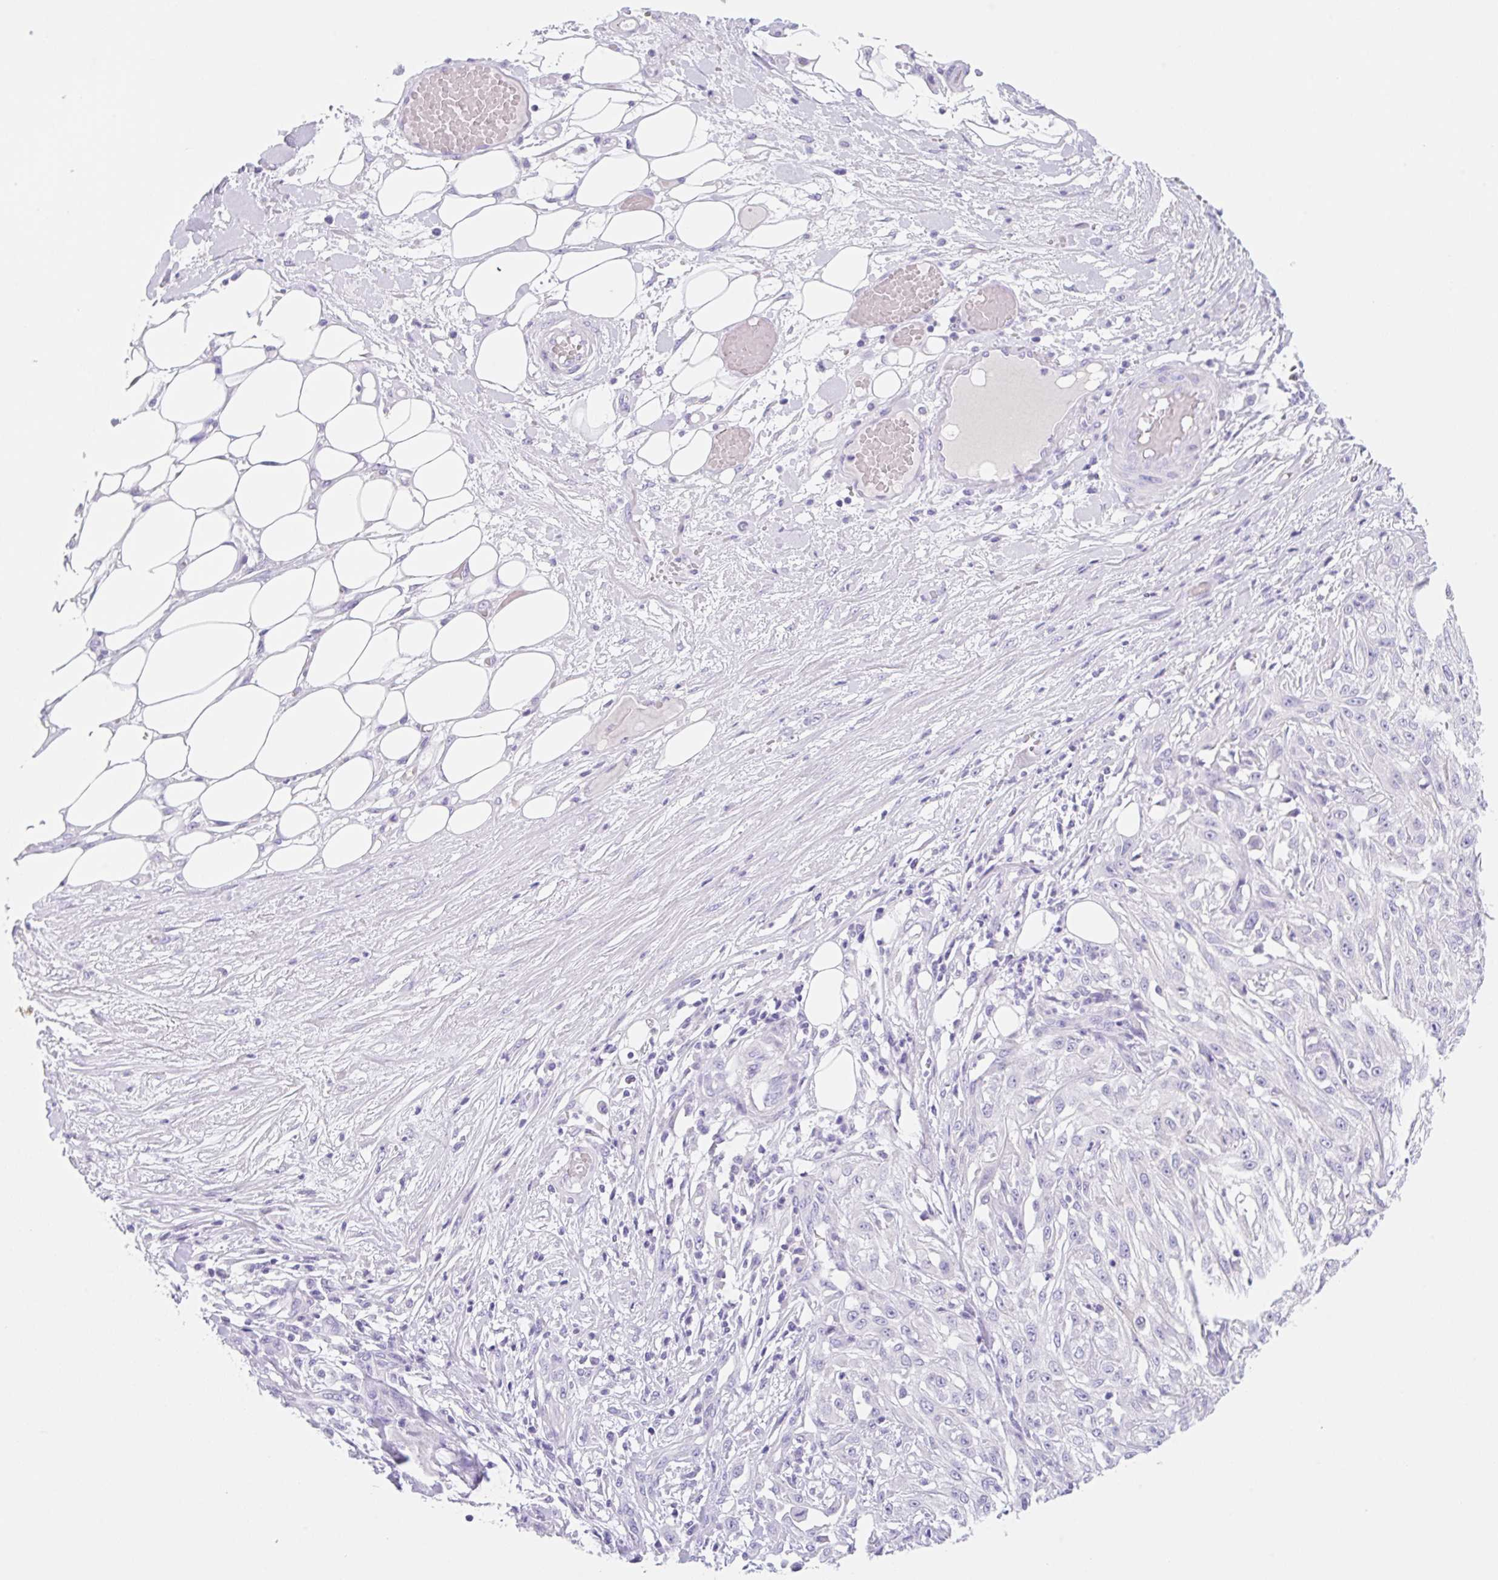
{"staining": {"intensity": "moderate", "quantity": "<25%", "location": "cytoplasmic/membranous"}, "tissue": "skin cancer", "cell_type": "Tumor cells", "image_type": "cancer", "snomed": [{"axis": "morphology", "description": "Squamous cell carcinoma, NOS"}, {"axis": "morphology", "description": "Squamous cell carcinoma, metastatic, NOS"}, {"axis": "topography", "description": "Skin"}, {"axis": "topography", "description": "Lymph node"}], "caption": "An image of skin squamous cell carcinoma stained for a protein exhibits moderate cytoplasmic/membranous brown staining in tumor cells. The staining was performed using DAB (3,3'-diaminobenzidine), with brown indicating positive protein expression. Nuclei are stained blue with hematoxylin.", "gene": "KLK8", "patient": {"sex": "male", "age": 75}}